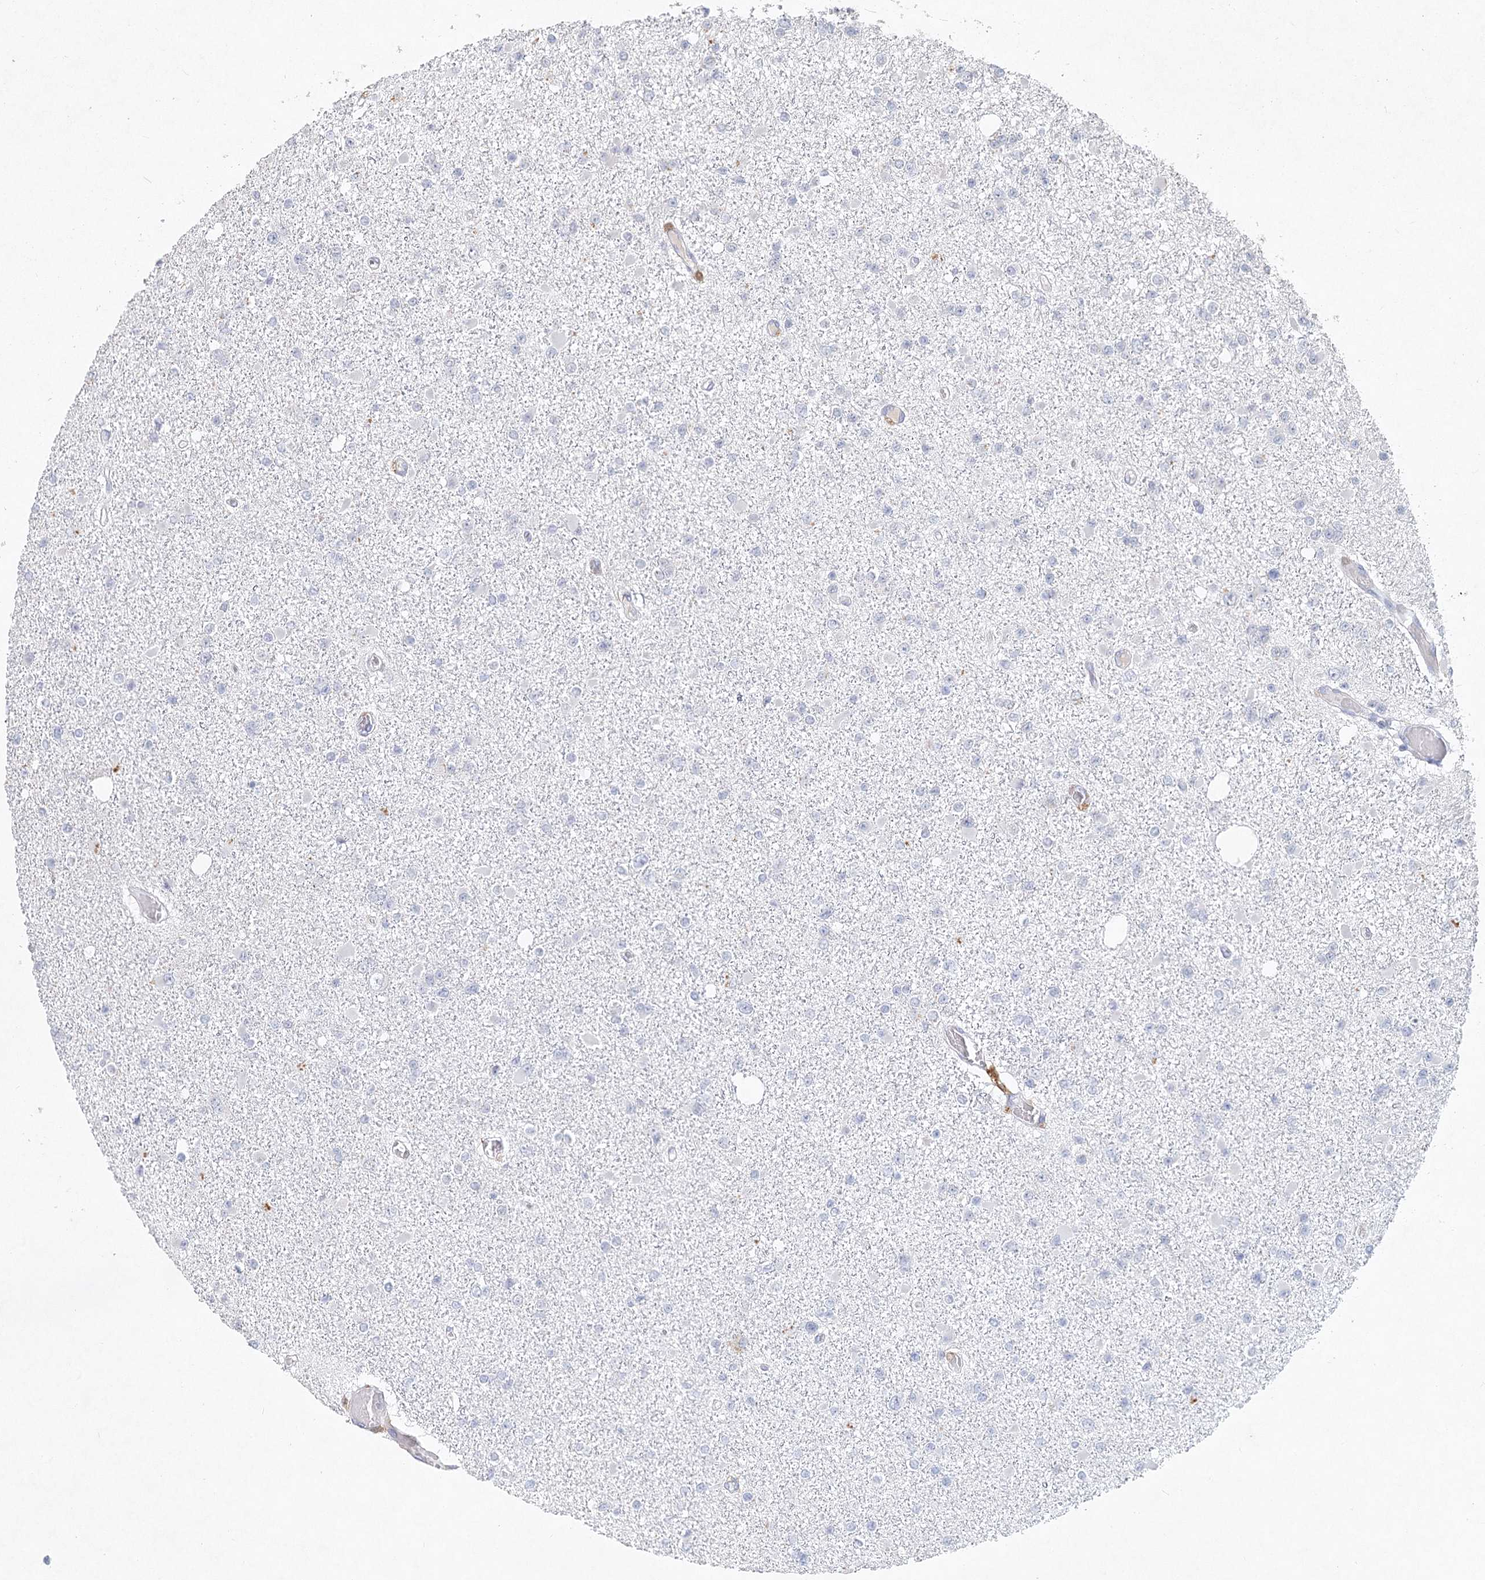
{"staining": {"intensity": "negative", "quantity": "none", "location": "none"}, "tissue": "glioma", "cell_type": "Tumor cells", "image_type": "cancer", "snomed": [{"axis": "morphology", "description": "Glioma, malignant, Low grade"}, {"axis": "topography", "description": "Brain"}], "caption": "Micrograph shows no significant protein staining in tumor cells of glioma. (Stains: DAB immunohistochemistry (IHC) with hematoxylin counter stain, Microscopy: brightfield microscopy at high magnification).", "gene": "ARSI", "patient": {"sex": "female", "age": 22}}